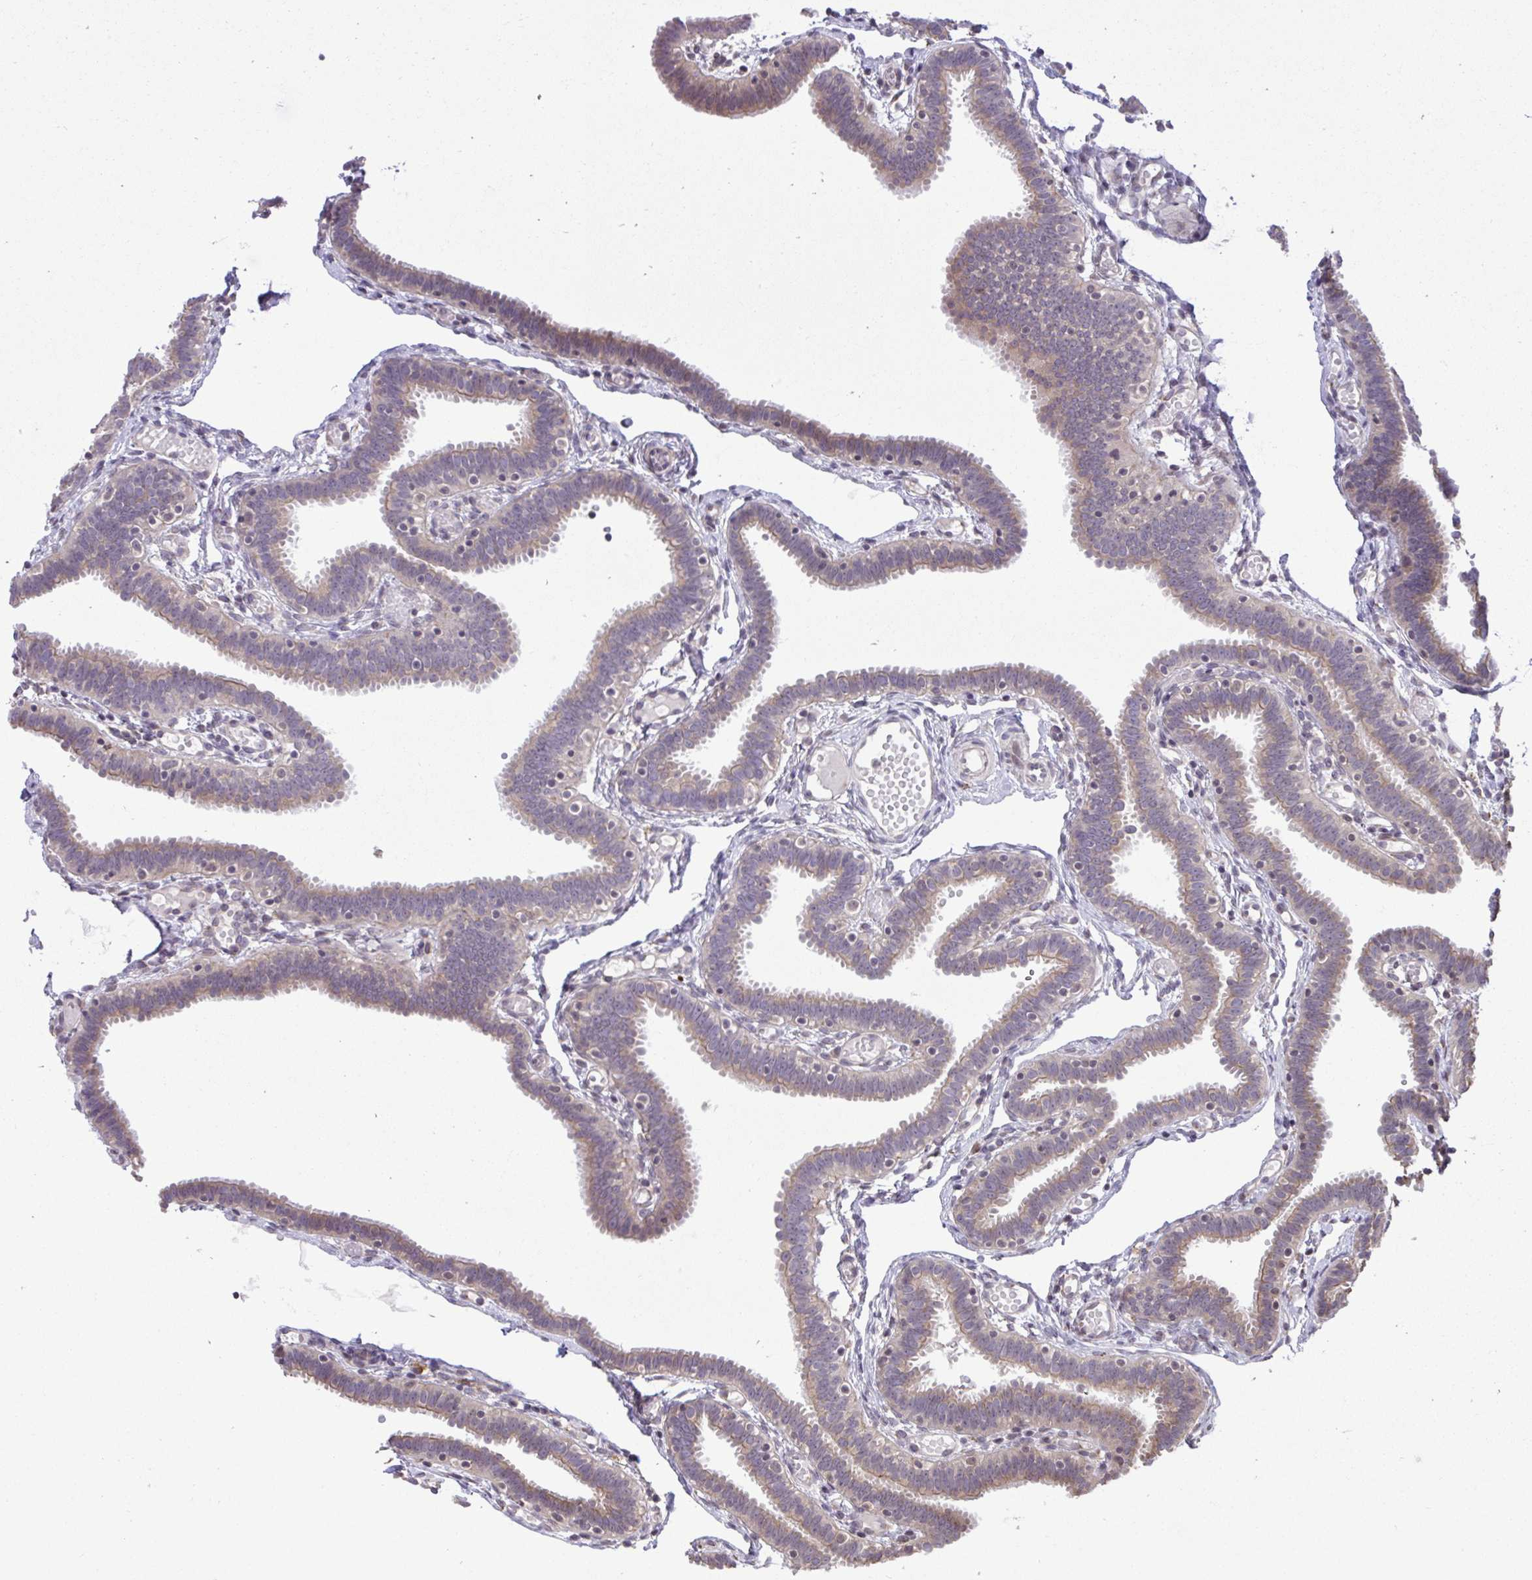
{"staining": {"intensity": "weak", "quantity": "25%-75%", "location": "cytoplasmic/membranous"}, "tissue": "fallopian tube", "cell_type": "Glandular cells", "image_type": "normal", "snomed": [{"axis": "morphology", "description": "Normal tissue, NOS"}, {"axis": "topography", "description": "Fallopian tube"}], "caption": "The photomicrograph shows immunohistochemical staining of normal fallopian tube. There is weak cytoplasmic/membranous positivity is seen in about 25%-75% of glandular cells.", "gene": "CYP20A1", "patient": {"sex": "female", "age": 37}}